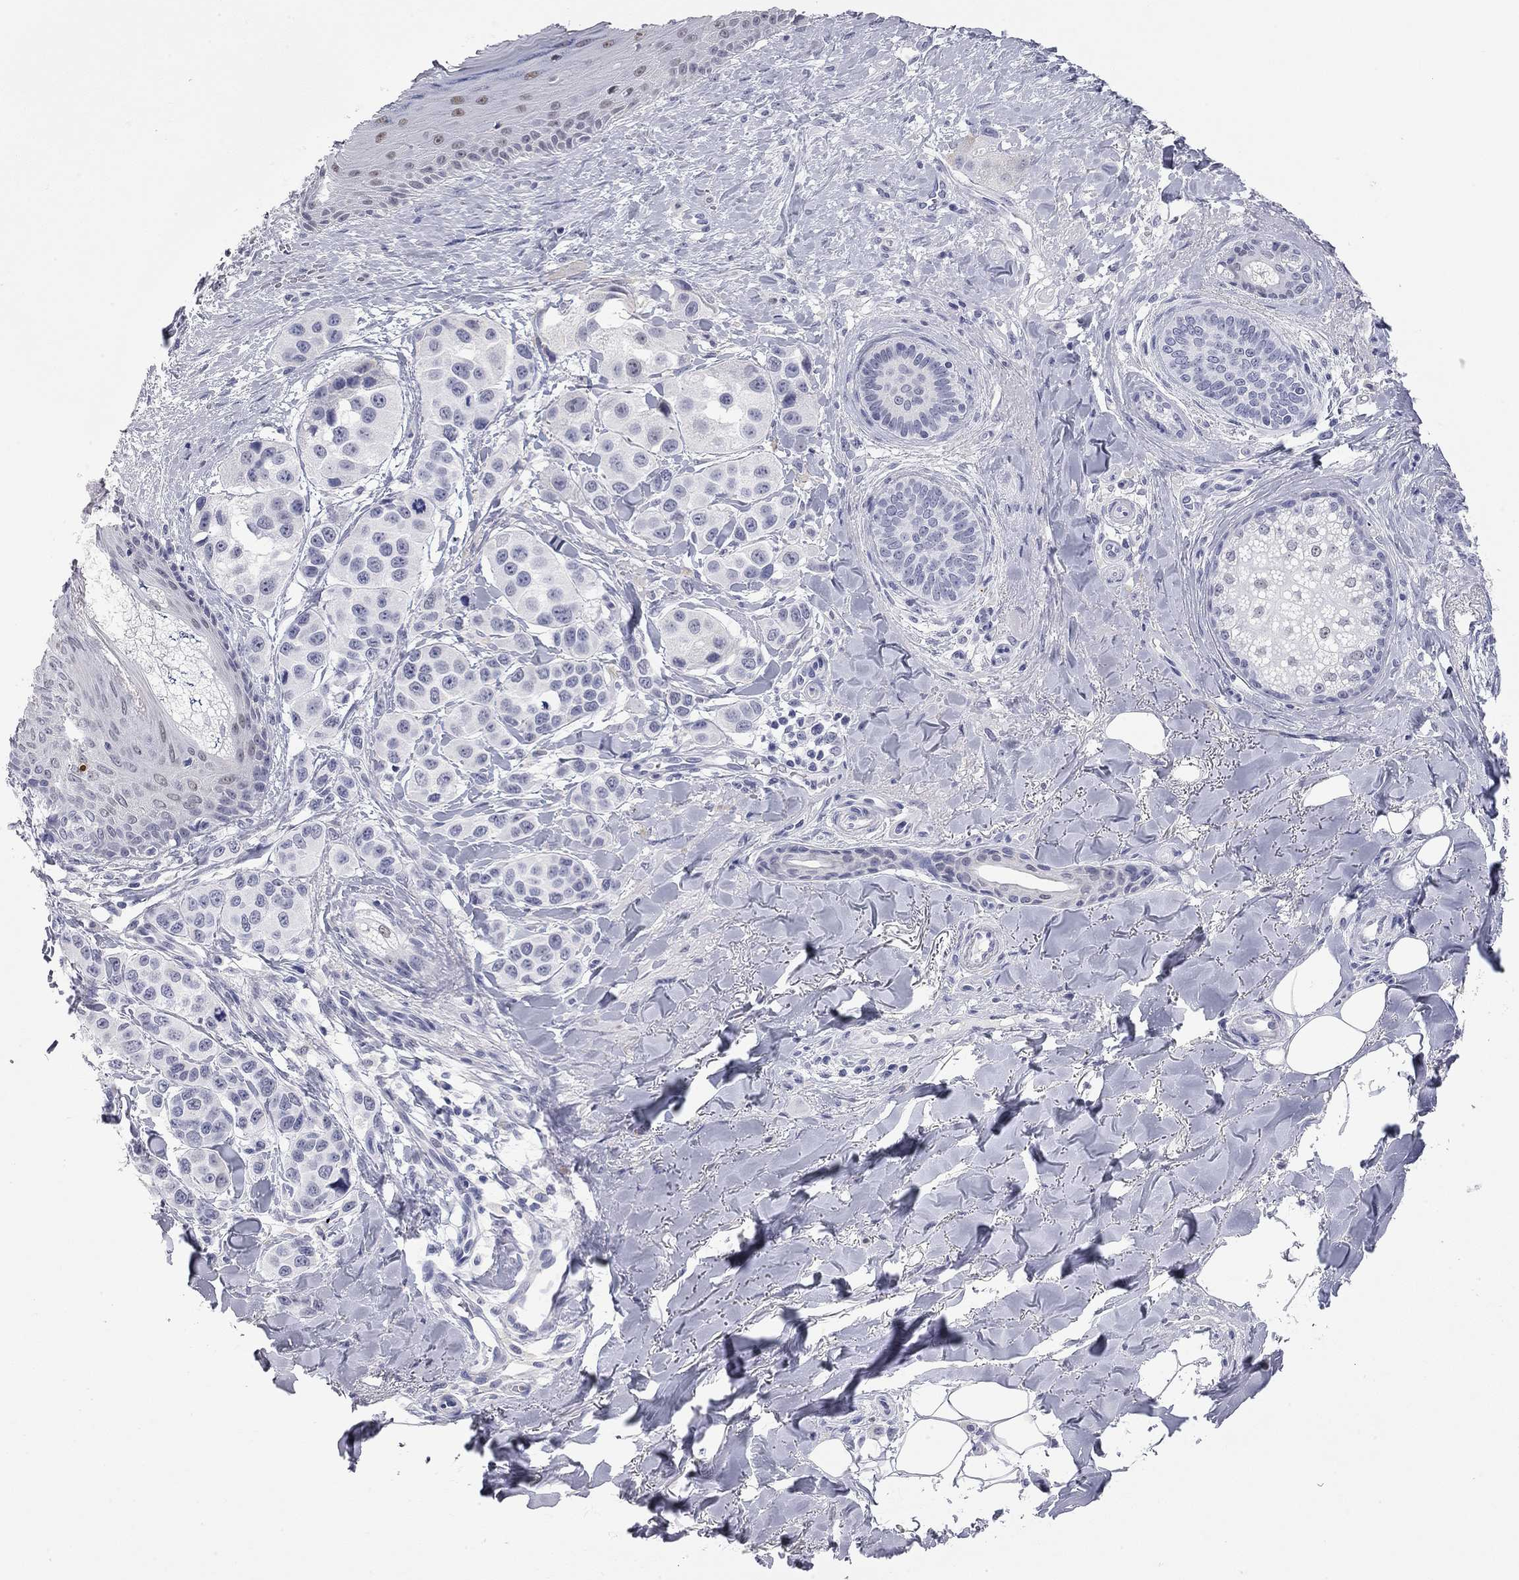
{"staining": {"intensity": "negative", "quantity": "none", "location": "none"}, "tissue": "melanoma", "cell_type": "Tumor cells", "image_type": "cancer", "snomed": [{"axis": "morphology", "description": "Malignant melanoma, NOS"}, {"axis": "topography", "description": "Skin"}], "caption": "Tumor cells show no significant protein staining in malignant melanoma.", "gene": "AK8", "patient": {"sex": "male", "age": 57}}